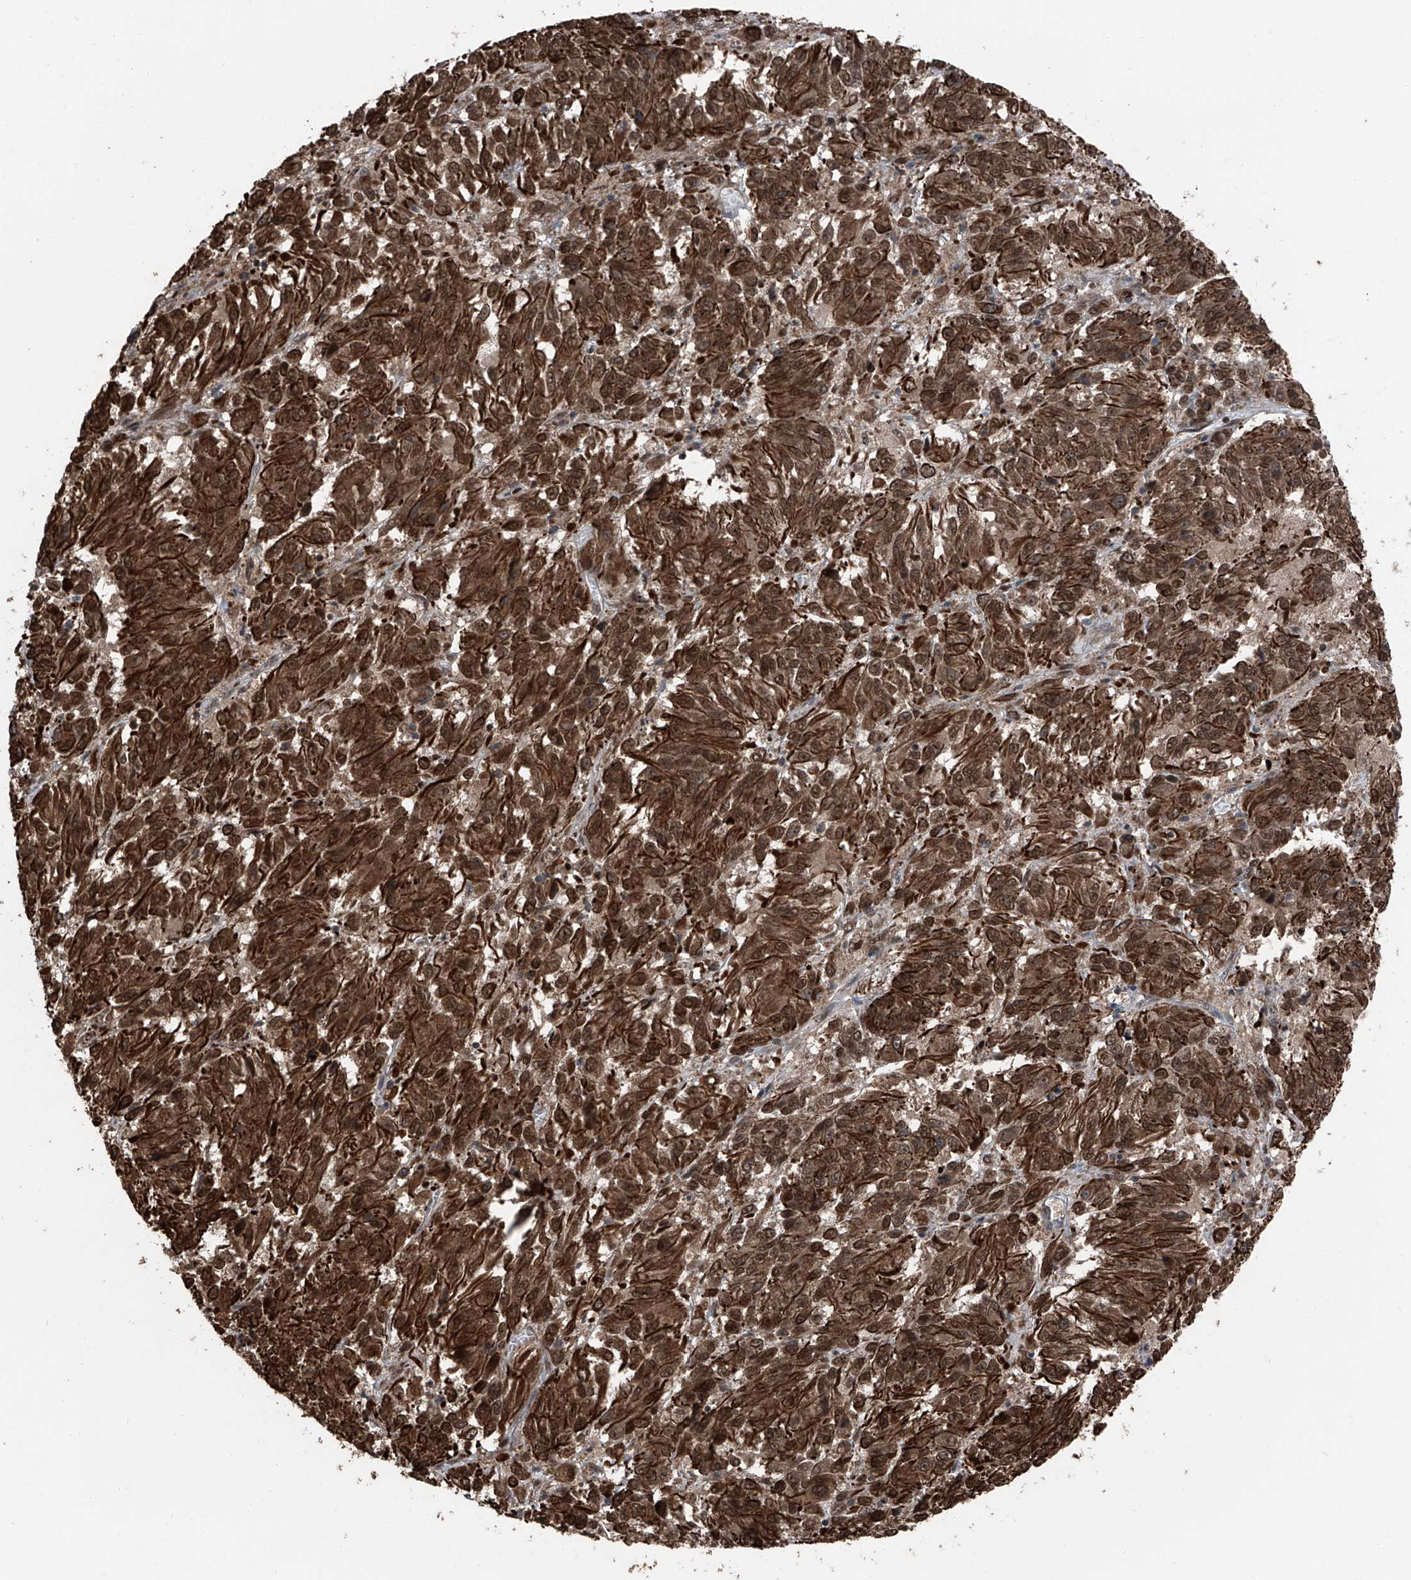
{"staining": {"intensity": "strong", "quantity": ">75%", "location": "cytoplasmic/membranous,nuclear"}, "tissue": "melanoma", "cell_type": "Tumor cells", "image_type": "cancer", "snomed": [{"axis": "morphology", "description": "Malignant melanoma, Metastatic site"}, {"axis": "topography", "description": "Lung"}], "caption": "This is a micrograph of immunohistochemistry (IHC) staining of melanoma, which shows strong positivity in the cytoplasmic/membranous and nuclear of tumor cells.", "gene": "FKBP5", "patient": {"sex": "male", "age": 64}}